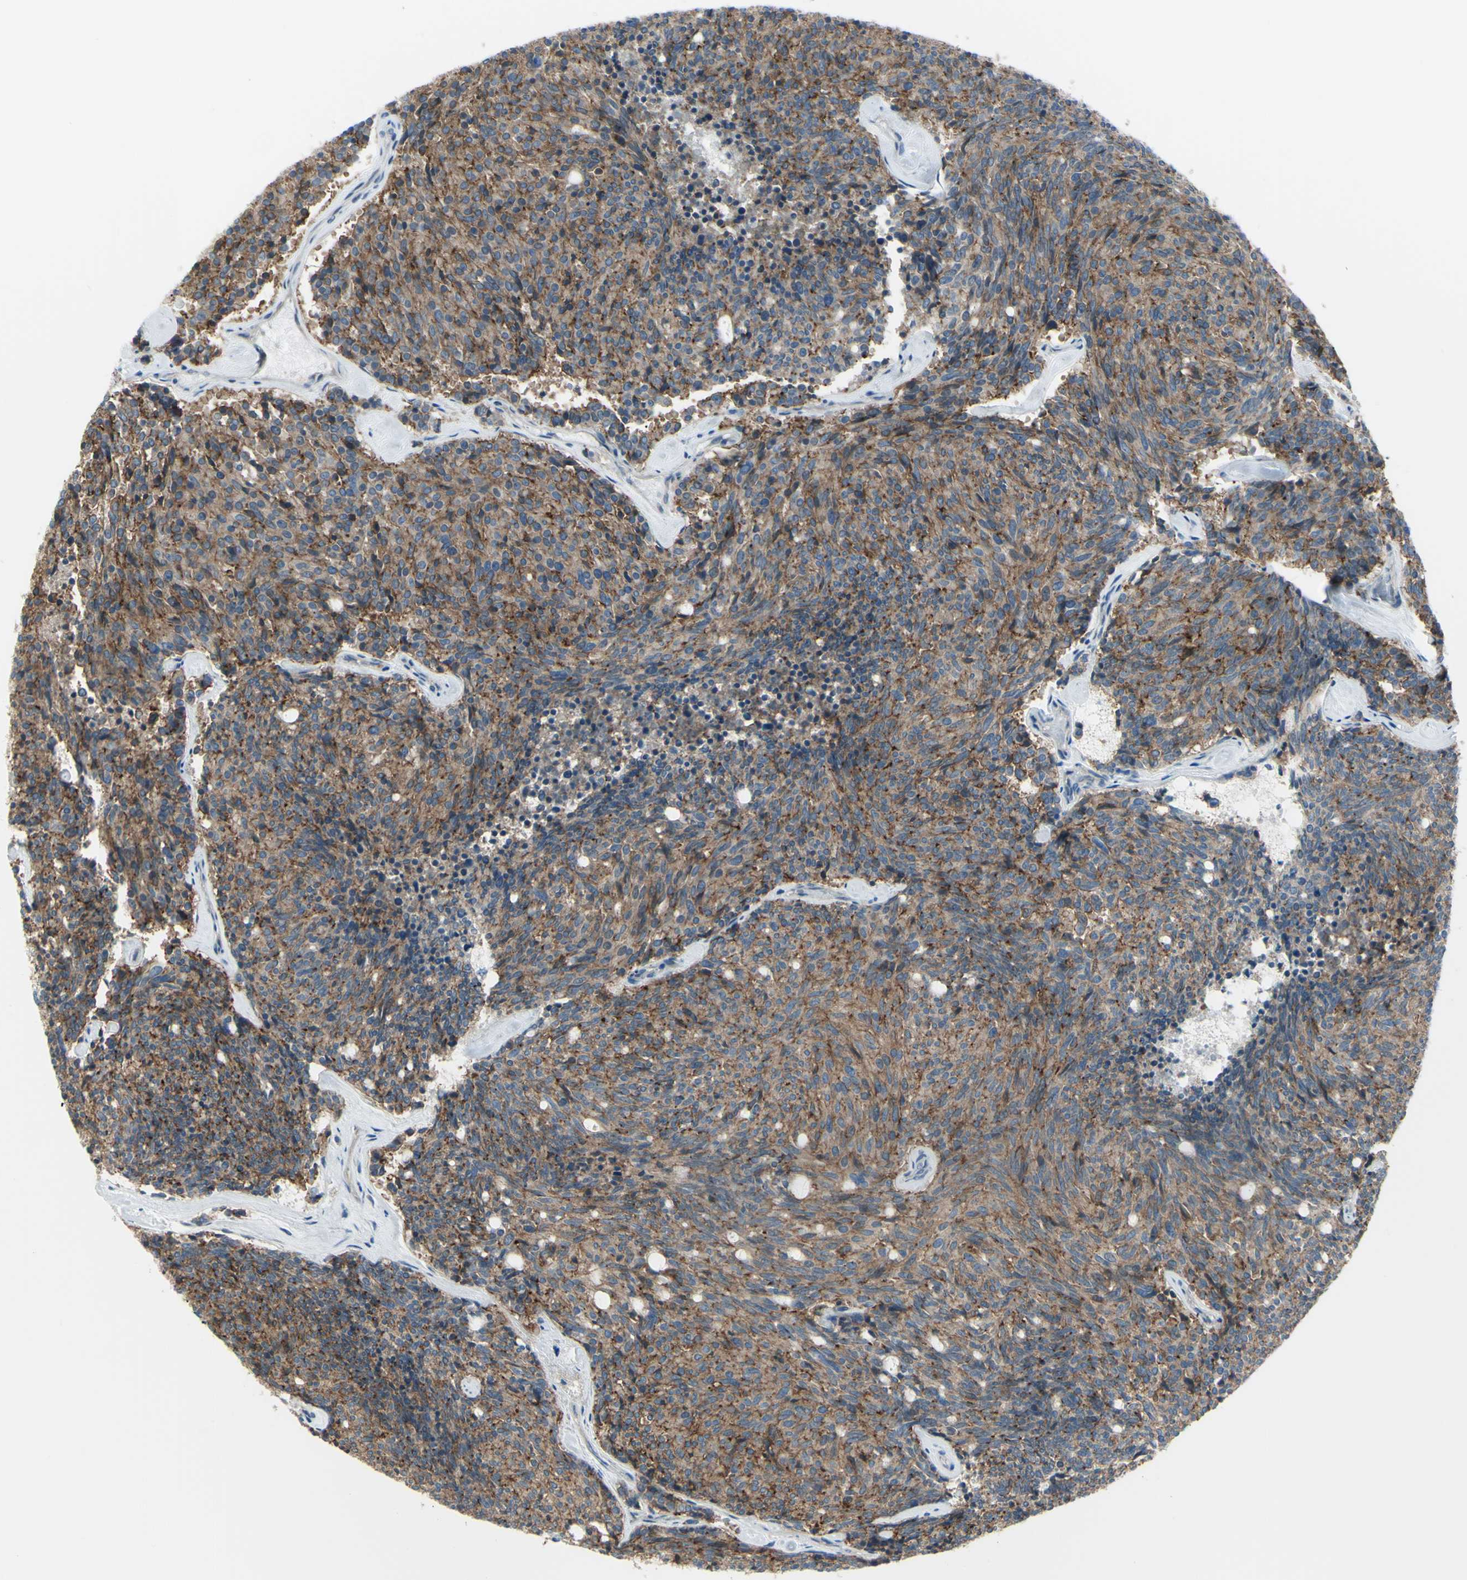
{"staining": {"intensity": "strong", "quantity": ">75%", "location": "cytoplasmic/membranous"}, "tissue": "carcinoid", "cell_type": "Tumor cells", "image_type": "cancer", "snomed": [{"axis": "morphology", "description": "Carcinoid, malignant, NOS"}, {"axis": "topography", "description": "Pancreas"}], "caption": "DAB (3,3'-diaminobenzidine) immunohistochemical staining of human carcinoid reveals strong cytoplasmic/membranous protein staining in about >75% of tumor cells.", "gene": "LRRK1", "patient": {"sex": "female", "age": 54}}